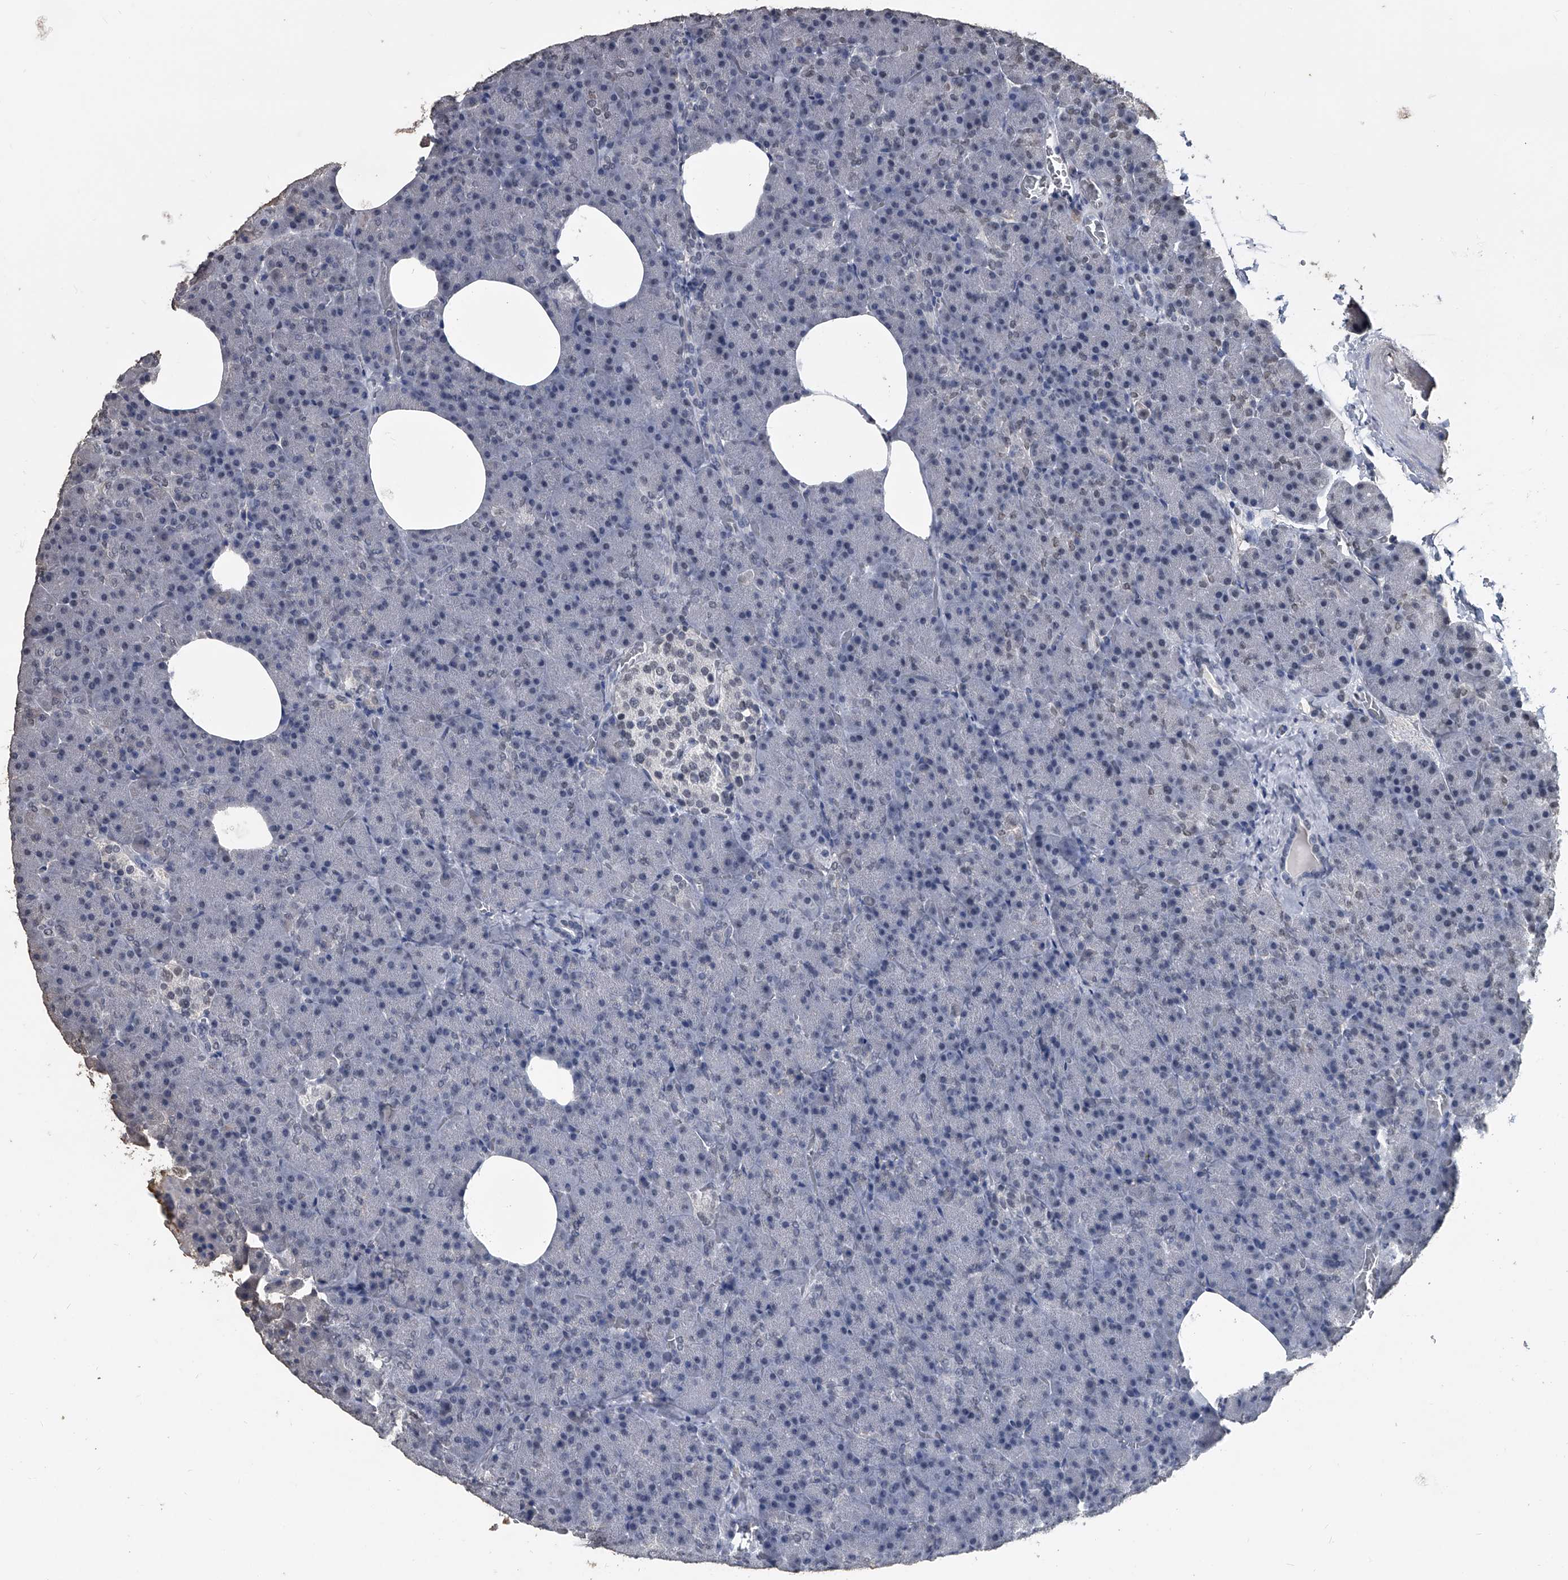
{"staining": {"intensity": "negative", "quantity": "none", "location": "none"}, "tissue": "pancreas", "cell_type": "Exocrine glandular cells", "image_type": "normal", "snomed": [{"axis": "morphology", "description": "Normal tissue, NOS"}, {"axis": "morphology", "description": "Carcinoid, malignant, NOS"}, {"axis": "topography", "description": "Pancreas"}], "caption": "IHC histopathology image of normal human pancreas stained for a protein (brown), which reveals no staining in exocrine glandular cells.", "gene": "MATR3", "patient": {"sex": "female", "age": 35}}